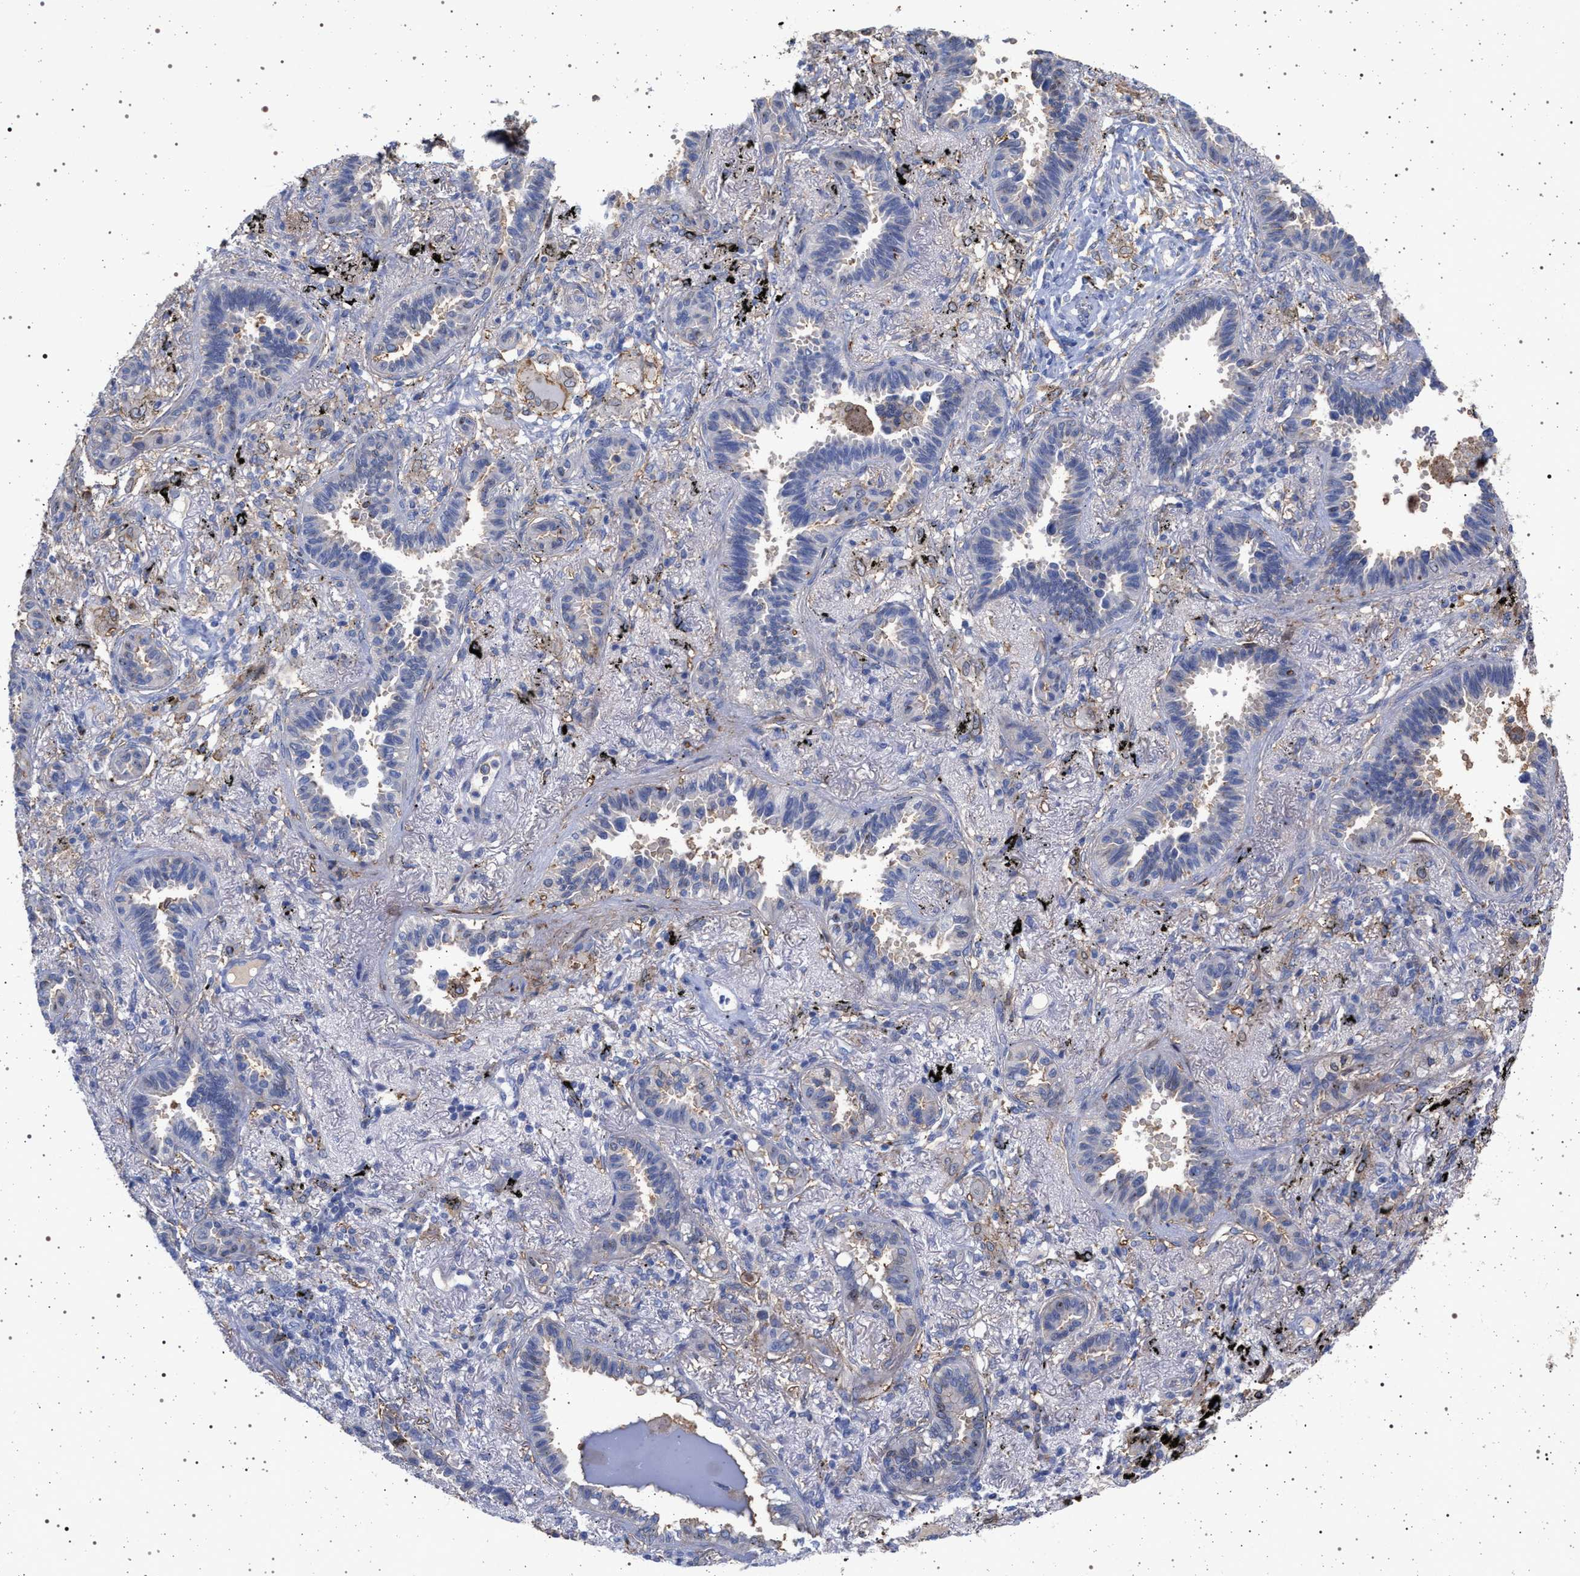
{"staining": {"intensity": "negative", "quantity": "none", "location": "none"}, "tissue": "lung cancer", "cell_type": "Tumor cells", "image_type": "cancer", "snomed": [{"axis": "morphology", "description": "Adenocarcinoma, NOS"}, {"axis": "topography", "description": "Lung"}], "caption": "Lung cancer was stained to show a protein in brown. There is no significant staining in tumor cells.", "gene": "PLG", "patient": {"sex": "male", "age": 59}}